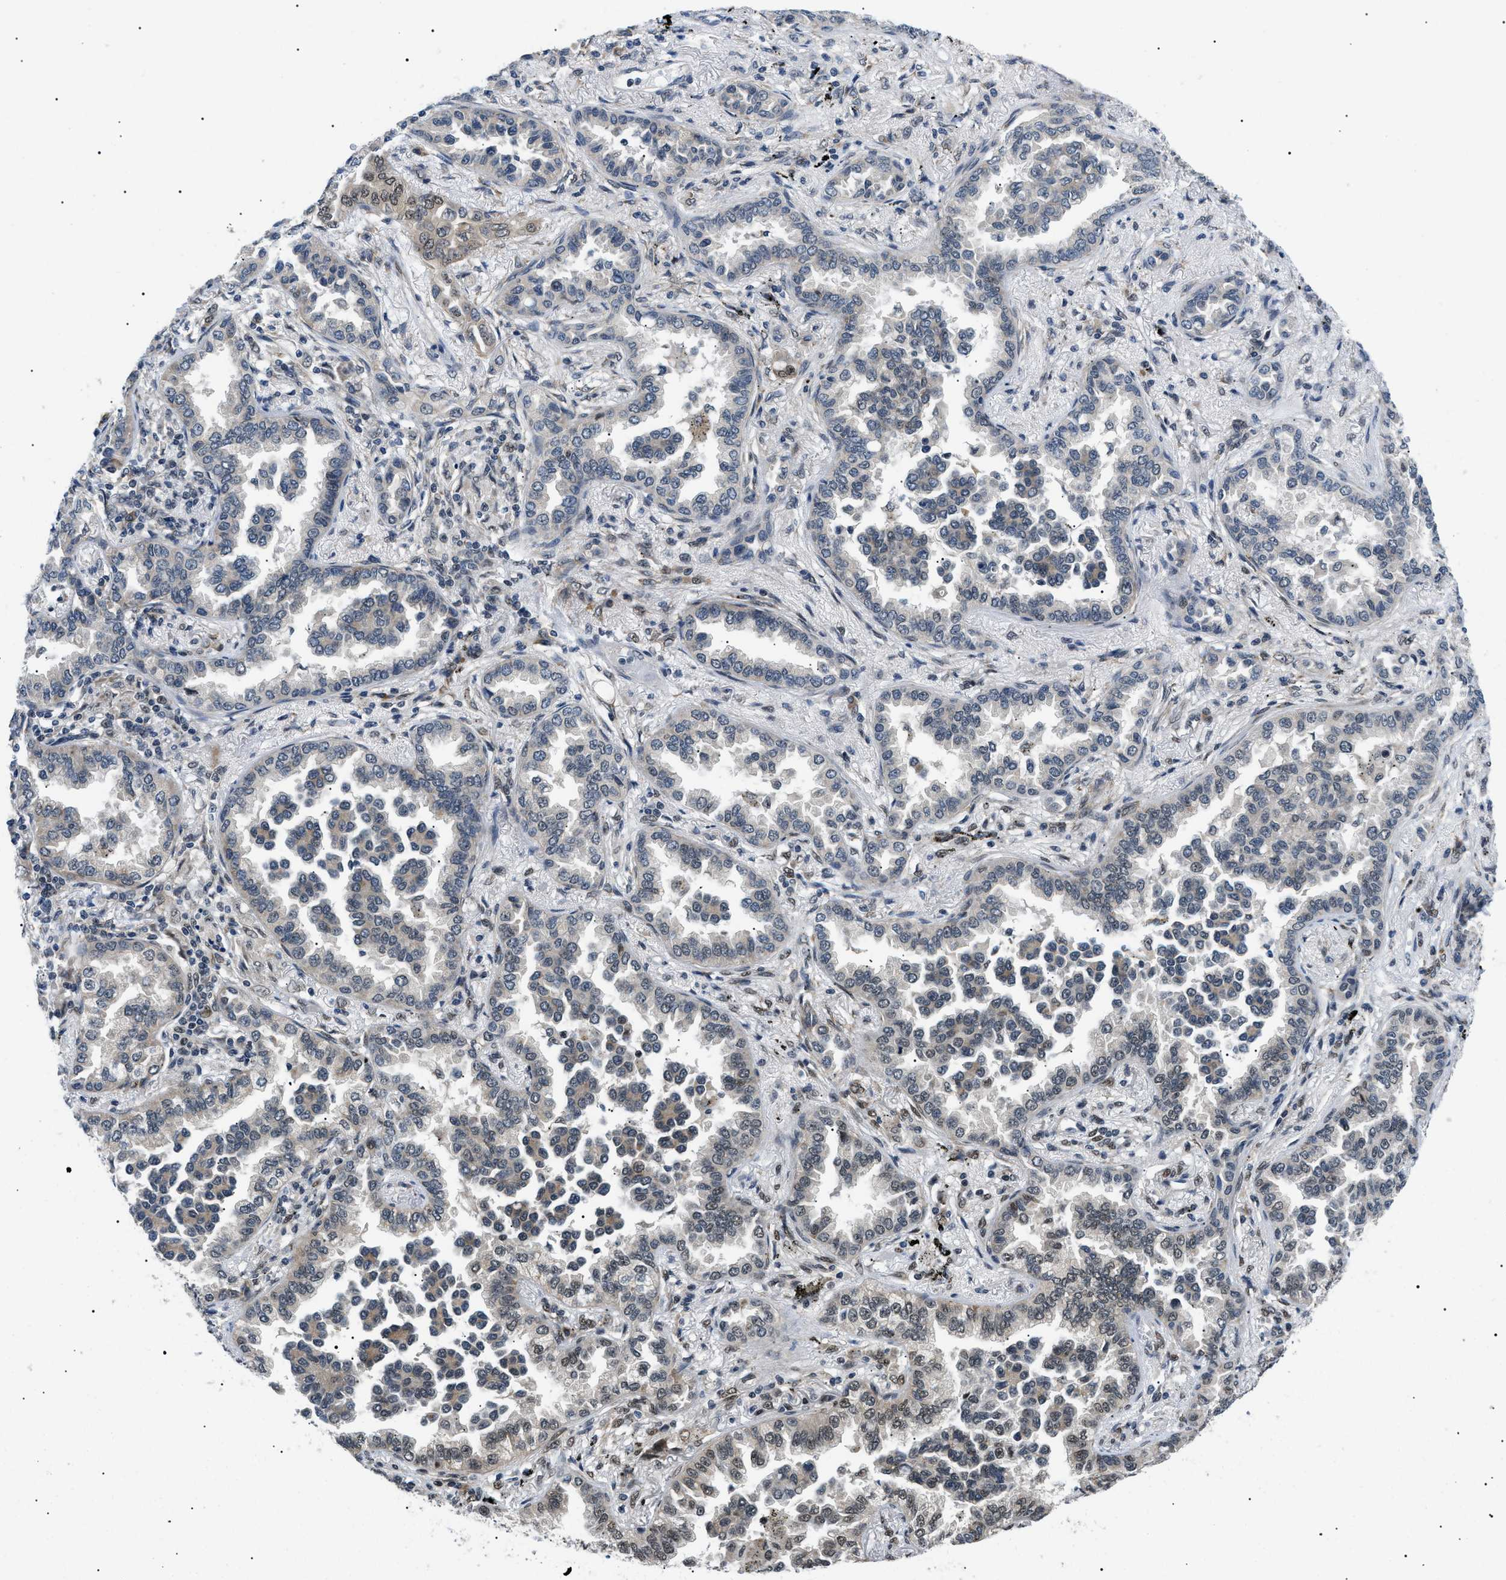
{"staining": {"intensity": "moderate", "quantity": "<25%", "location": "nuclear"}, "tissue": "lung cancer", "cell_type": "Tumor cells", "image_type": "cancer", "snomed": [{"axis": "morphology", "description": "Normal tissue, NOS"}, {"axis": "morphology", "description": "Adenocarcinoma, NOS"}, {"axis": "topography", "description": "Lung"}], "caption": "Immunohistochemical staining of human lung adenocarcinoma demonstrates moderate nuclear protein positivity in about <25% of tumor cells.", "gene": "CWC25", "patient": {"sex": "male", "age": 59}}